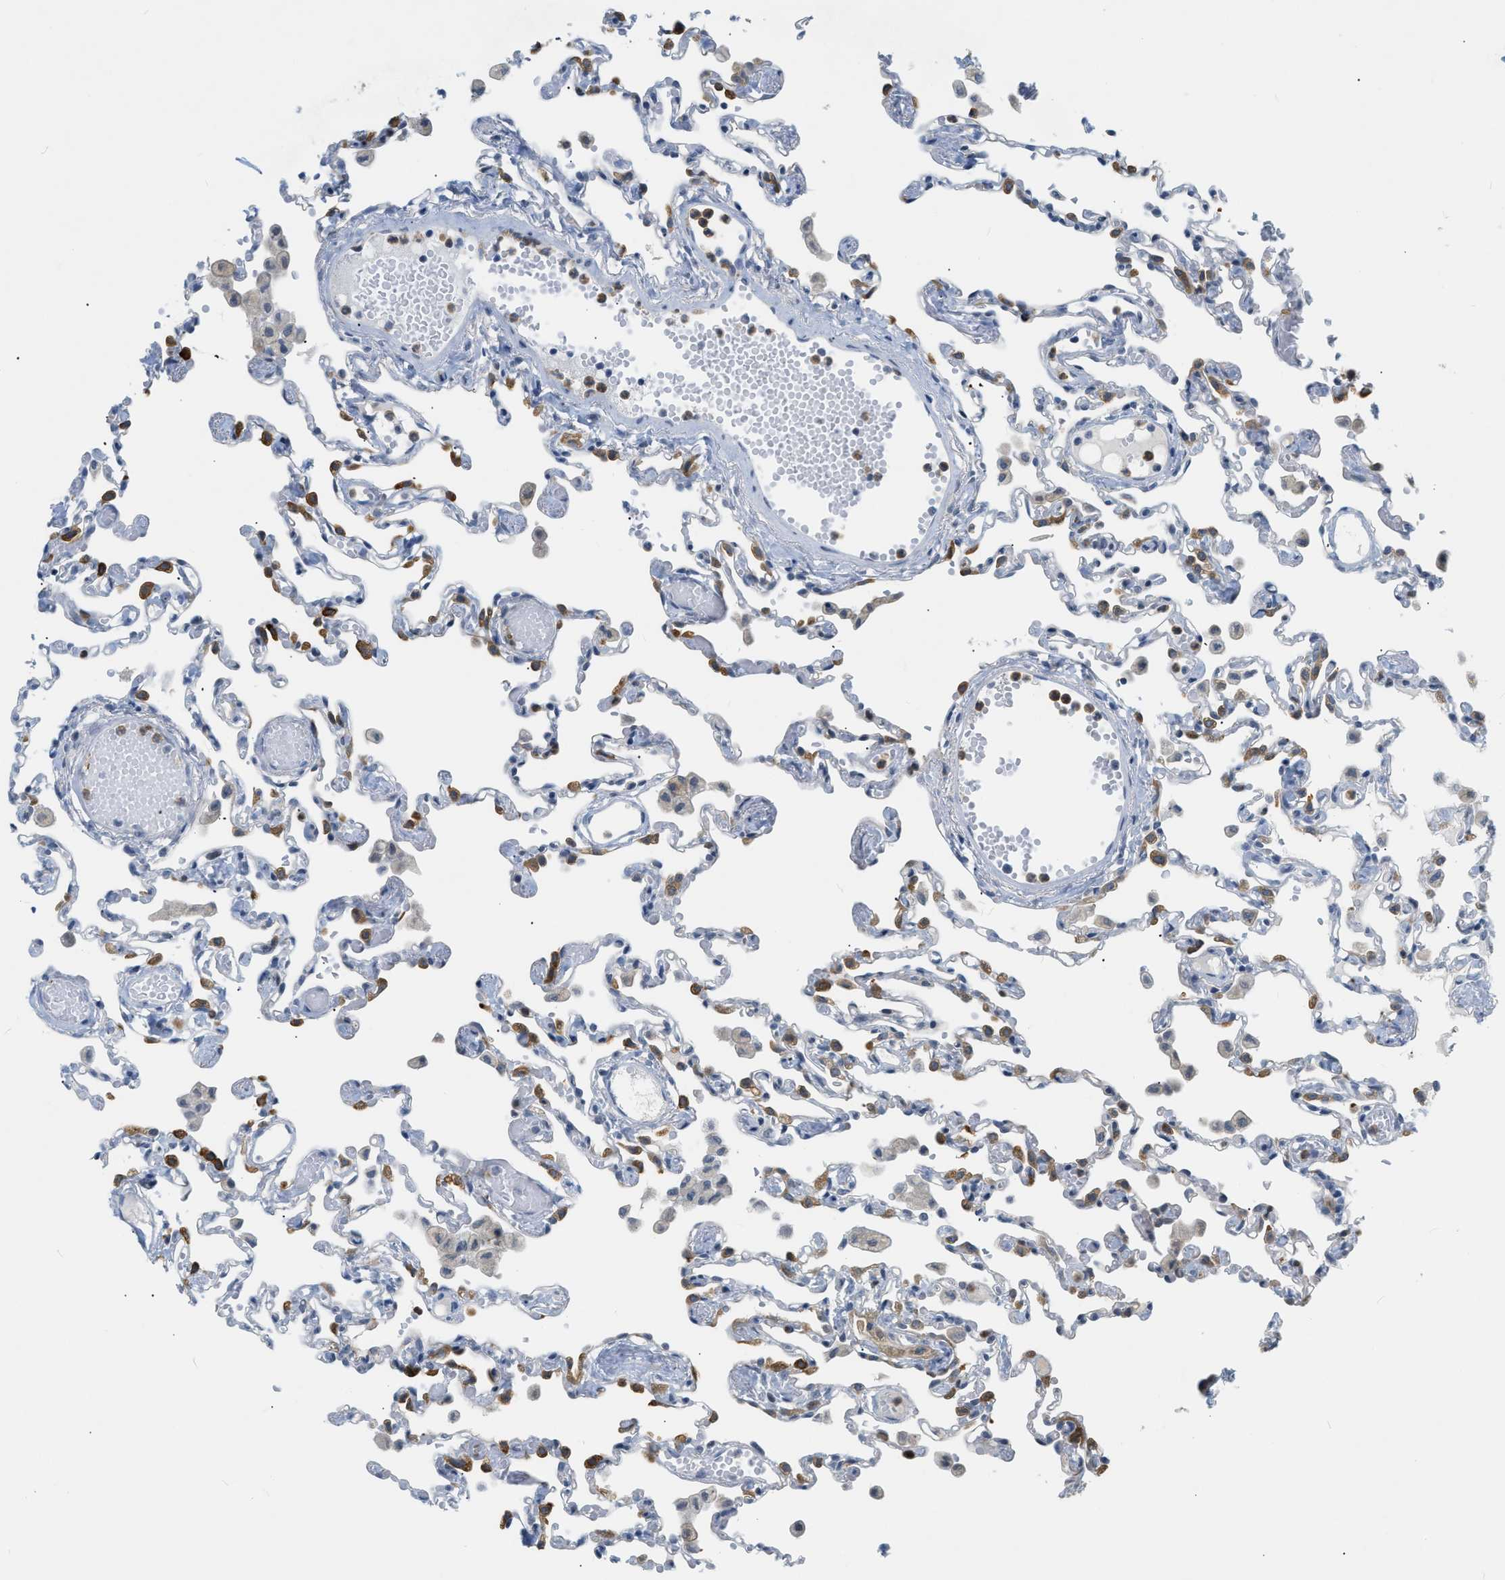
{"staining": {"intensity": "moderate", "quantity": "25%-75%", "location": "cytoplasmic/membranous"}, "tissue": "lung", "cell_type": "Alveolar cells", "image_type": "normal", "snomed": [{"axis": "morphology", "description": "Normal tissue, NOS"}, {"axis": "topography", "description": "Bronchus"}, {"axis": "topography", "description": "Lung"}], "caption": "Moderate cytoplasmic/membranous protein staining is identified in approximately 25%-75% of alveolar cells in lung. (Brightfield microscopy of DAB IHC at high magnification).", "gene": "ZNF408", "patient": {"sex": "female", "age": 49}}